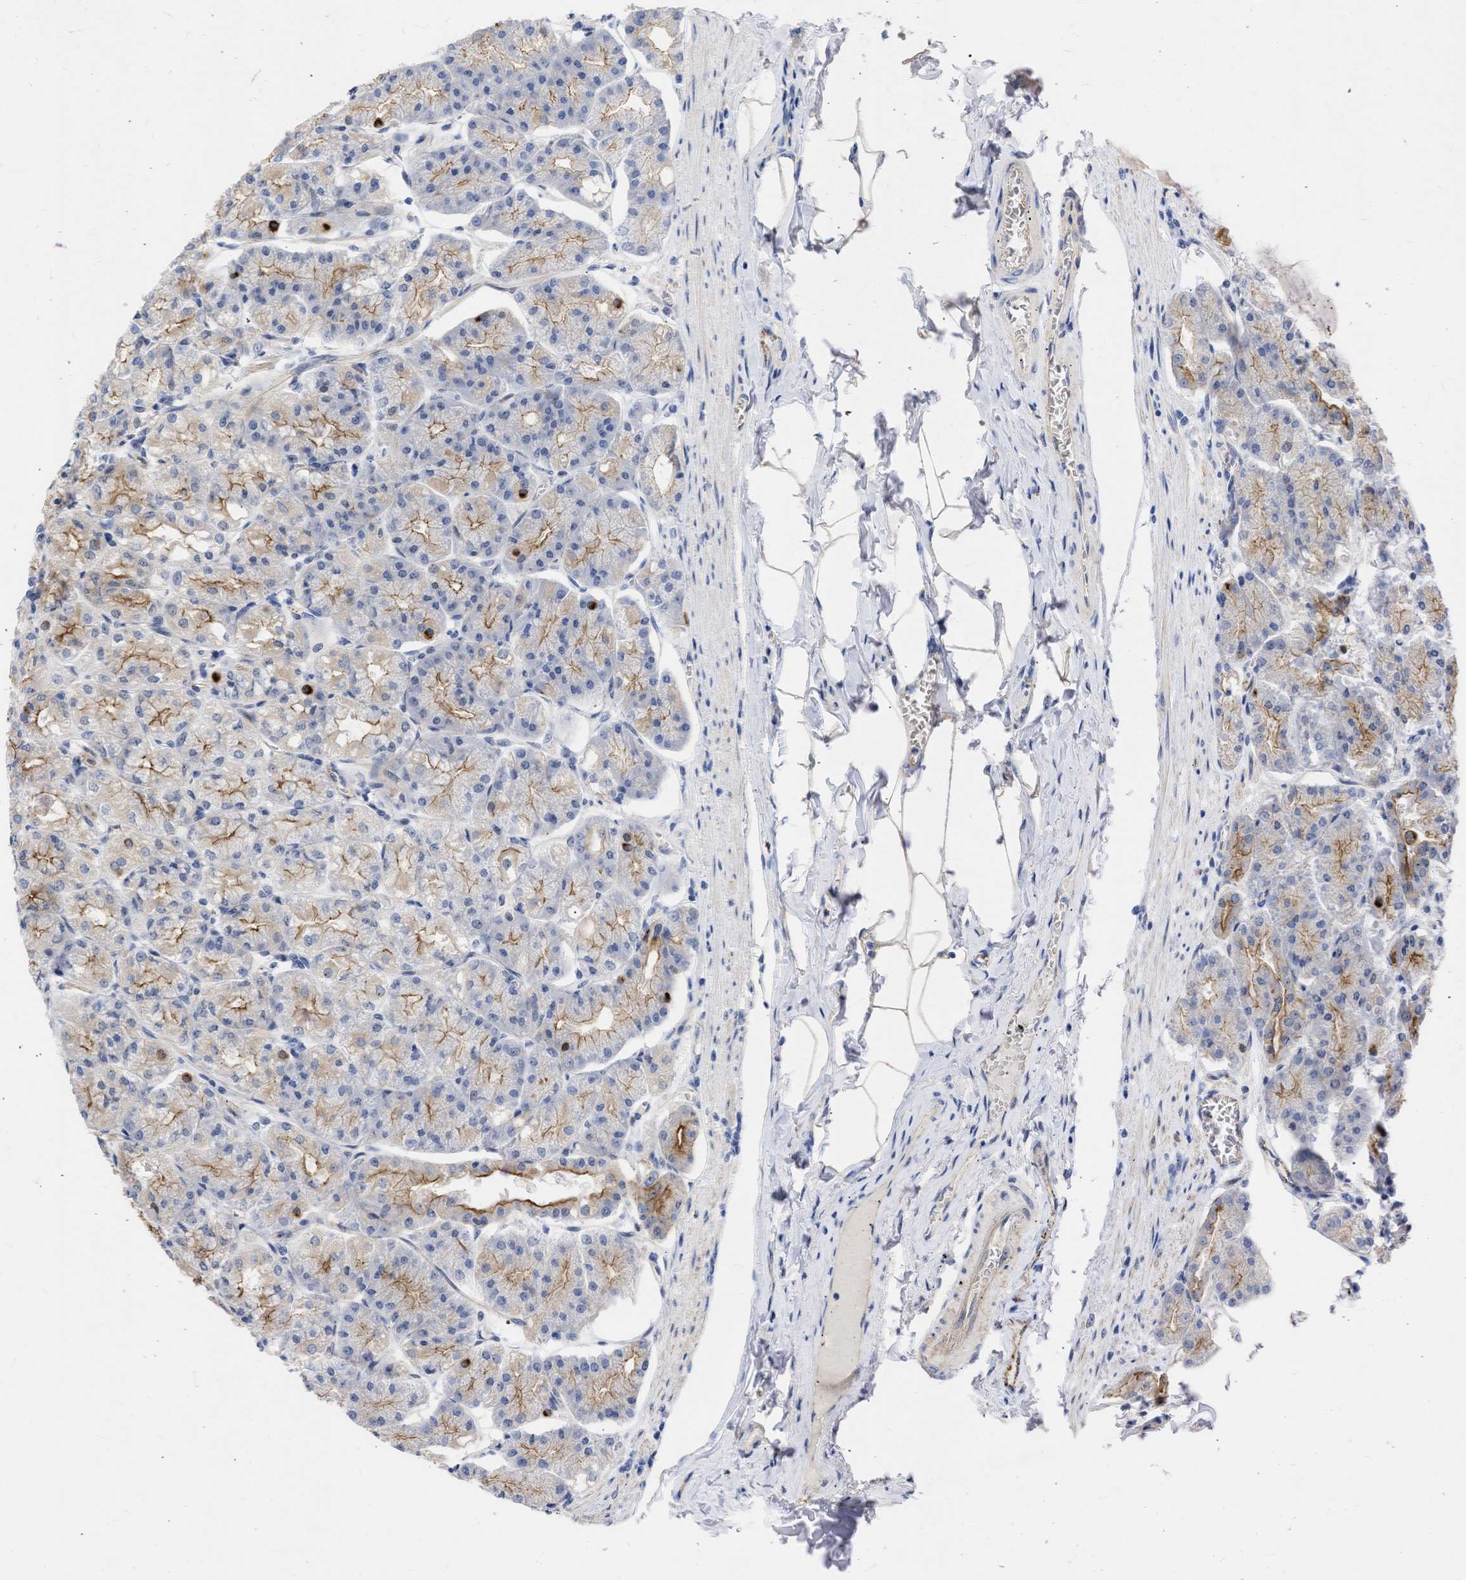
{"staining": {"intensity": "strong", "quantity": "25%-75%", "location": "cytoplasmic/membranous,nuclear"}, "tissue": "stomach", "cell_type": "Glandular cells", "image_type": "normal", "snomed": [{"axis": "morphology", "description": "Normal tissue, NOS"}, {"axis": "topography", "description": "Stomach, lower"}], "caption": "Immunohistochemistry (IHC) staining of benign stomach, which exhibits high levels of strong cytoplasmic/membranous,nuclear expression in approximately 25%-75% of glandular cells indicating strong cytoplasmic/membranous,nuclear protein expression. The staining was performed using DAB (brown) for protein detection and nuclei were counterstained in hematoxylin (blue).", "gene": "DDX41", "patient": {"sex": "male", "age": 71}}